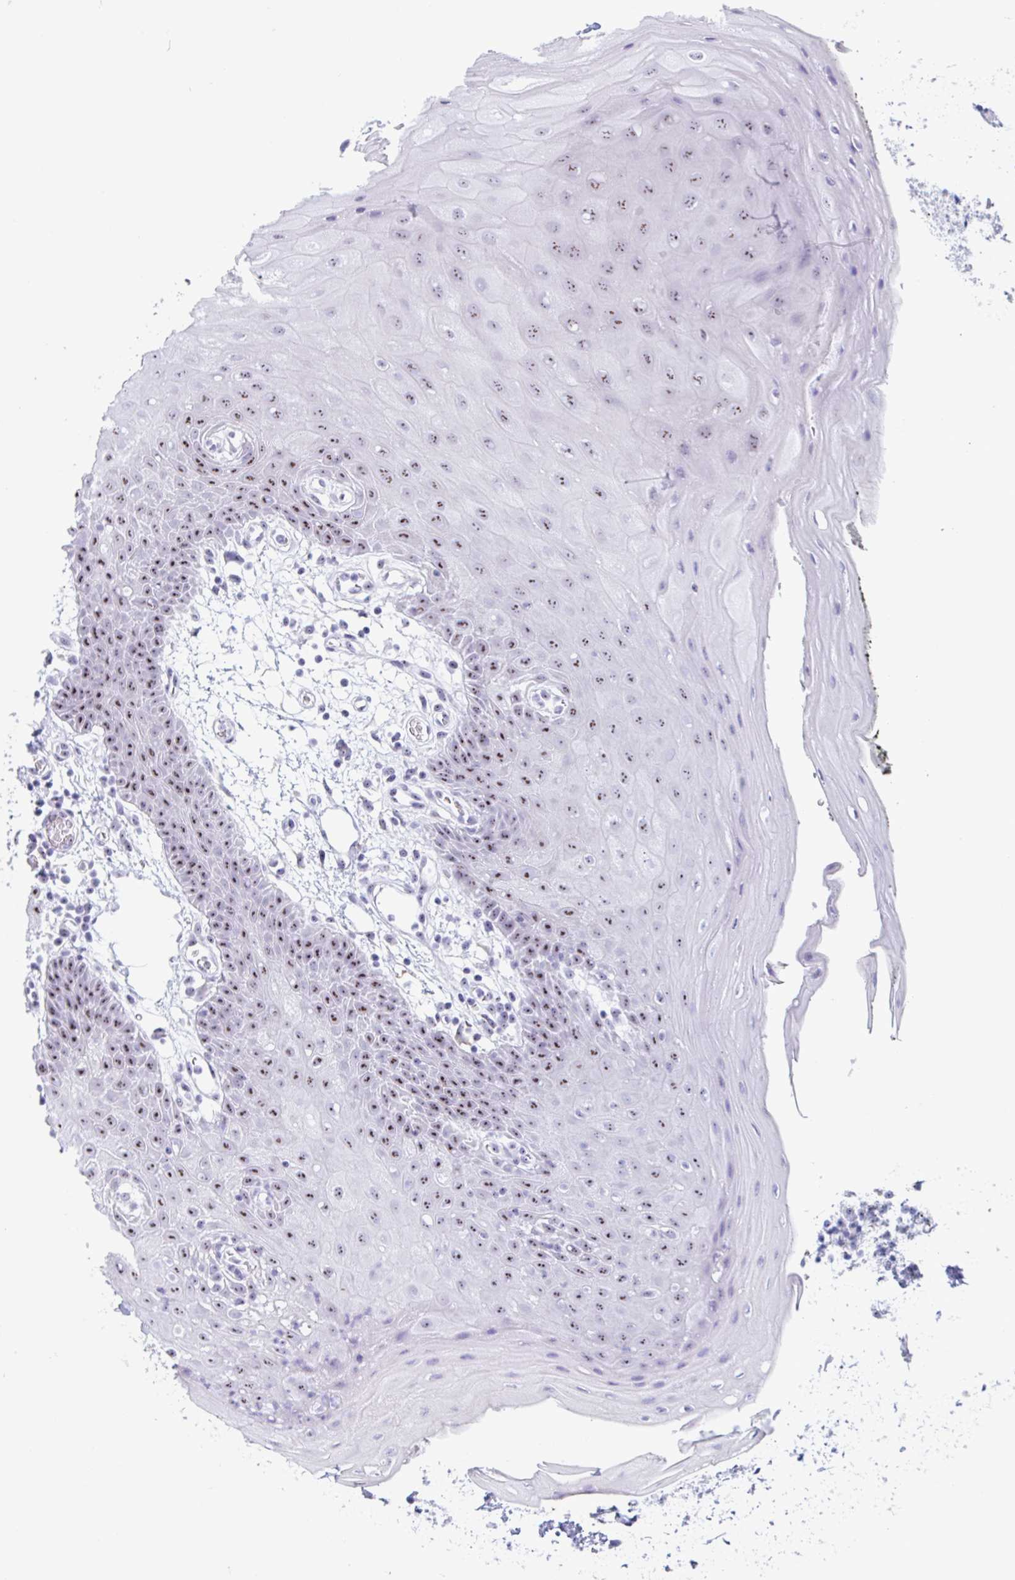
{"staining": {"intensity": "moderate", "quantity": ">75%", "location": "nuclear"}, "tissue": "oral mucosa", "cell_type": "Squamous epithelial cells", "image_type": "normal", "snomed": [{"axis": "morphology", "description": "Normal tissue, NOS"}, {"axis": "topography", "description": "Oral tissue"}], "caption": "Immunohistochemistry (IHC) (DAB) staining of unremarkable human oral mucosa reveals moderate nuclear protein staining in about >75% of squamous epithelial cells.", "gene": "LENG9", "patient": {"sex": "female", "age": 59}}